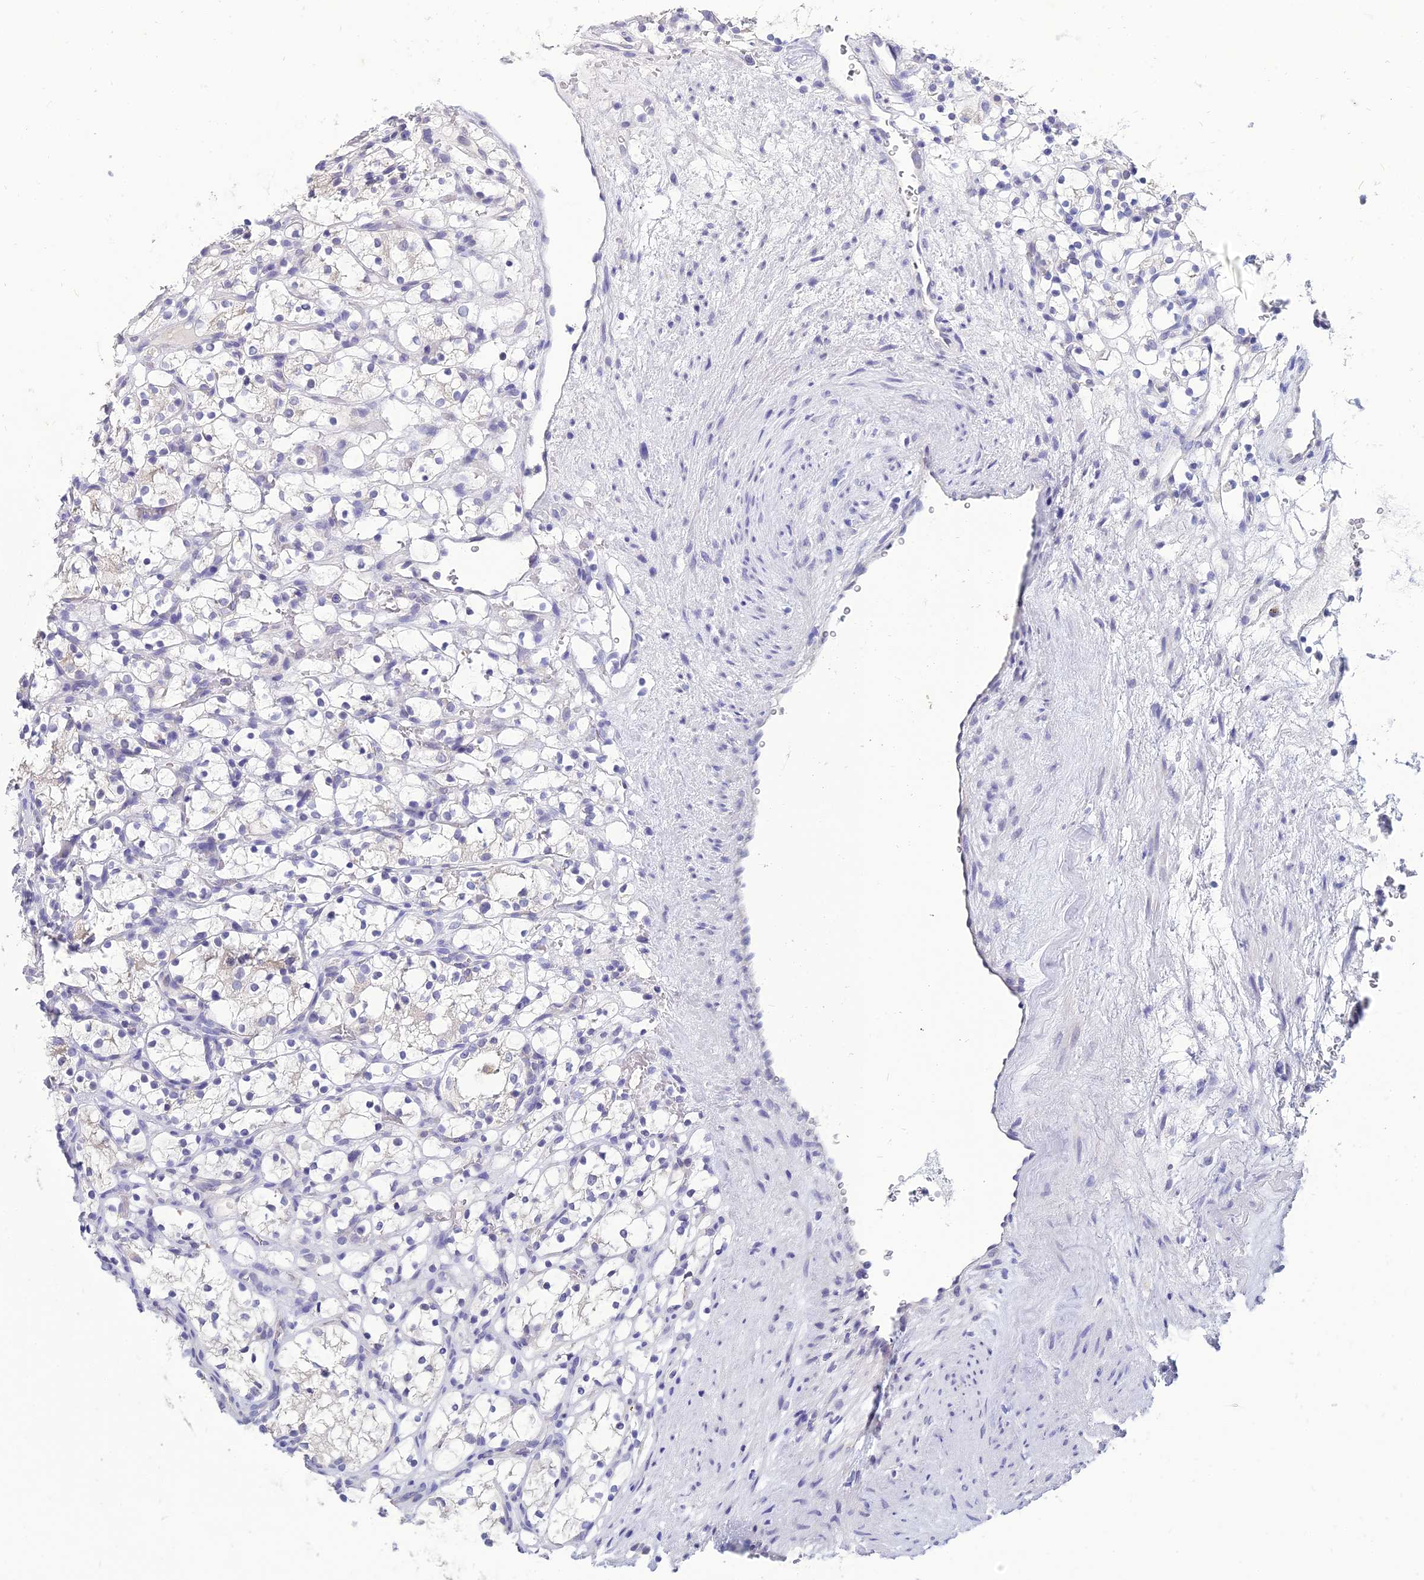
{"staining": {"intensity": "negative", "quantity": "none", "location": "none"}, "tissue": "renal cancer", "cell_type": "Tumor cells", "image_type": "cancer", "snomed": [{"axis": "morphology", "description": "Adenocarcinoma, NOS"}, {"axis": "topography", "description": "Kidney"}], "caption": "The micrograph shows no significant expression in tumor cells of renal adenocarcinoma.", "gene": "NPY", "patient": {"sex": "female", "age": 69}}